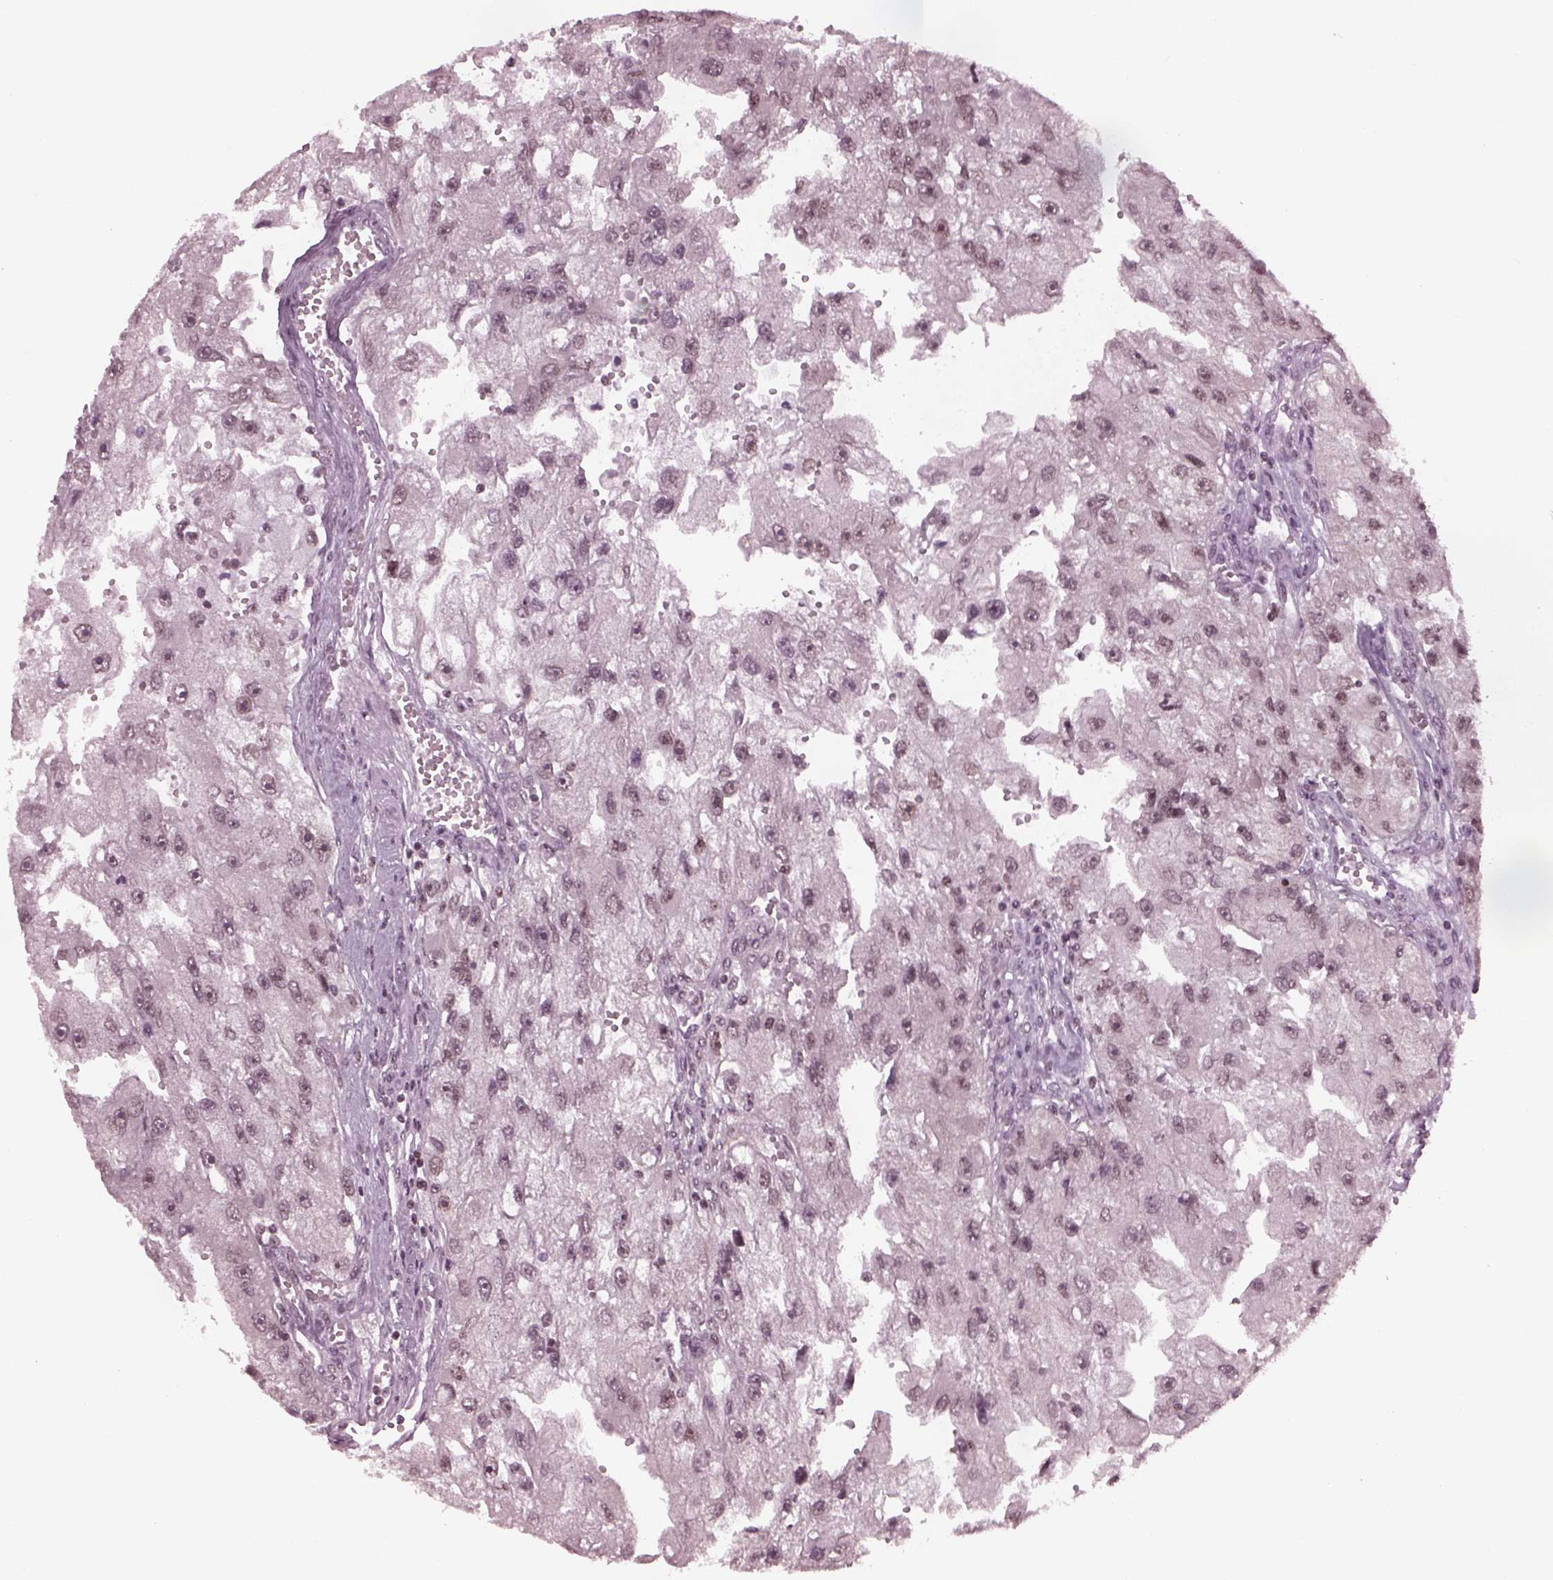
{"staining": {"intensity": "negative", "quantity": "none", "location": "none"}, "tissue": "renal cancer", "cell_type": "Tumor cells", "image_type": "cancer", "snomed": [{"axis": "morphology", "description": "Adenocarcinoma, NOS"}, {"axis": "topography", "description": "Kidney"}], "caption": "Human renal cancer stained for a protein using immunohistochemistry (IHC) exhibits no positivity in tumor cells.", "gene": "RUVBL2", "patient": {"sex": "male", "age": 63}}